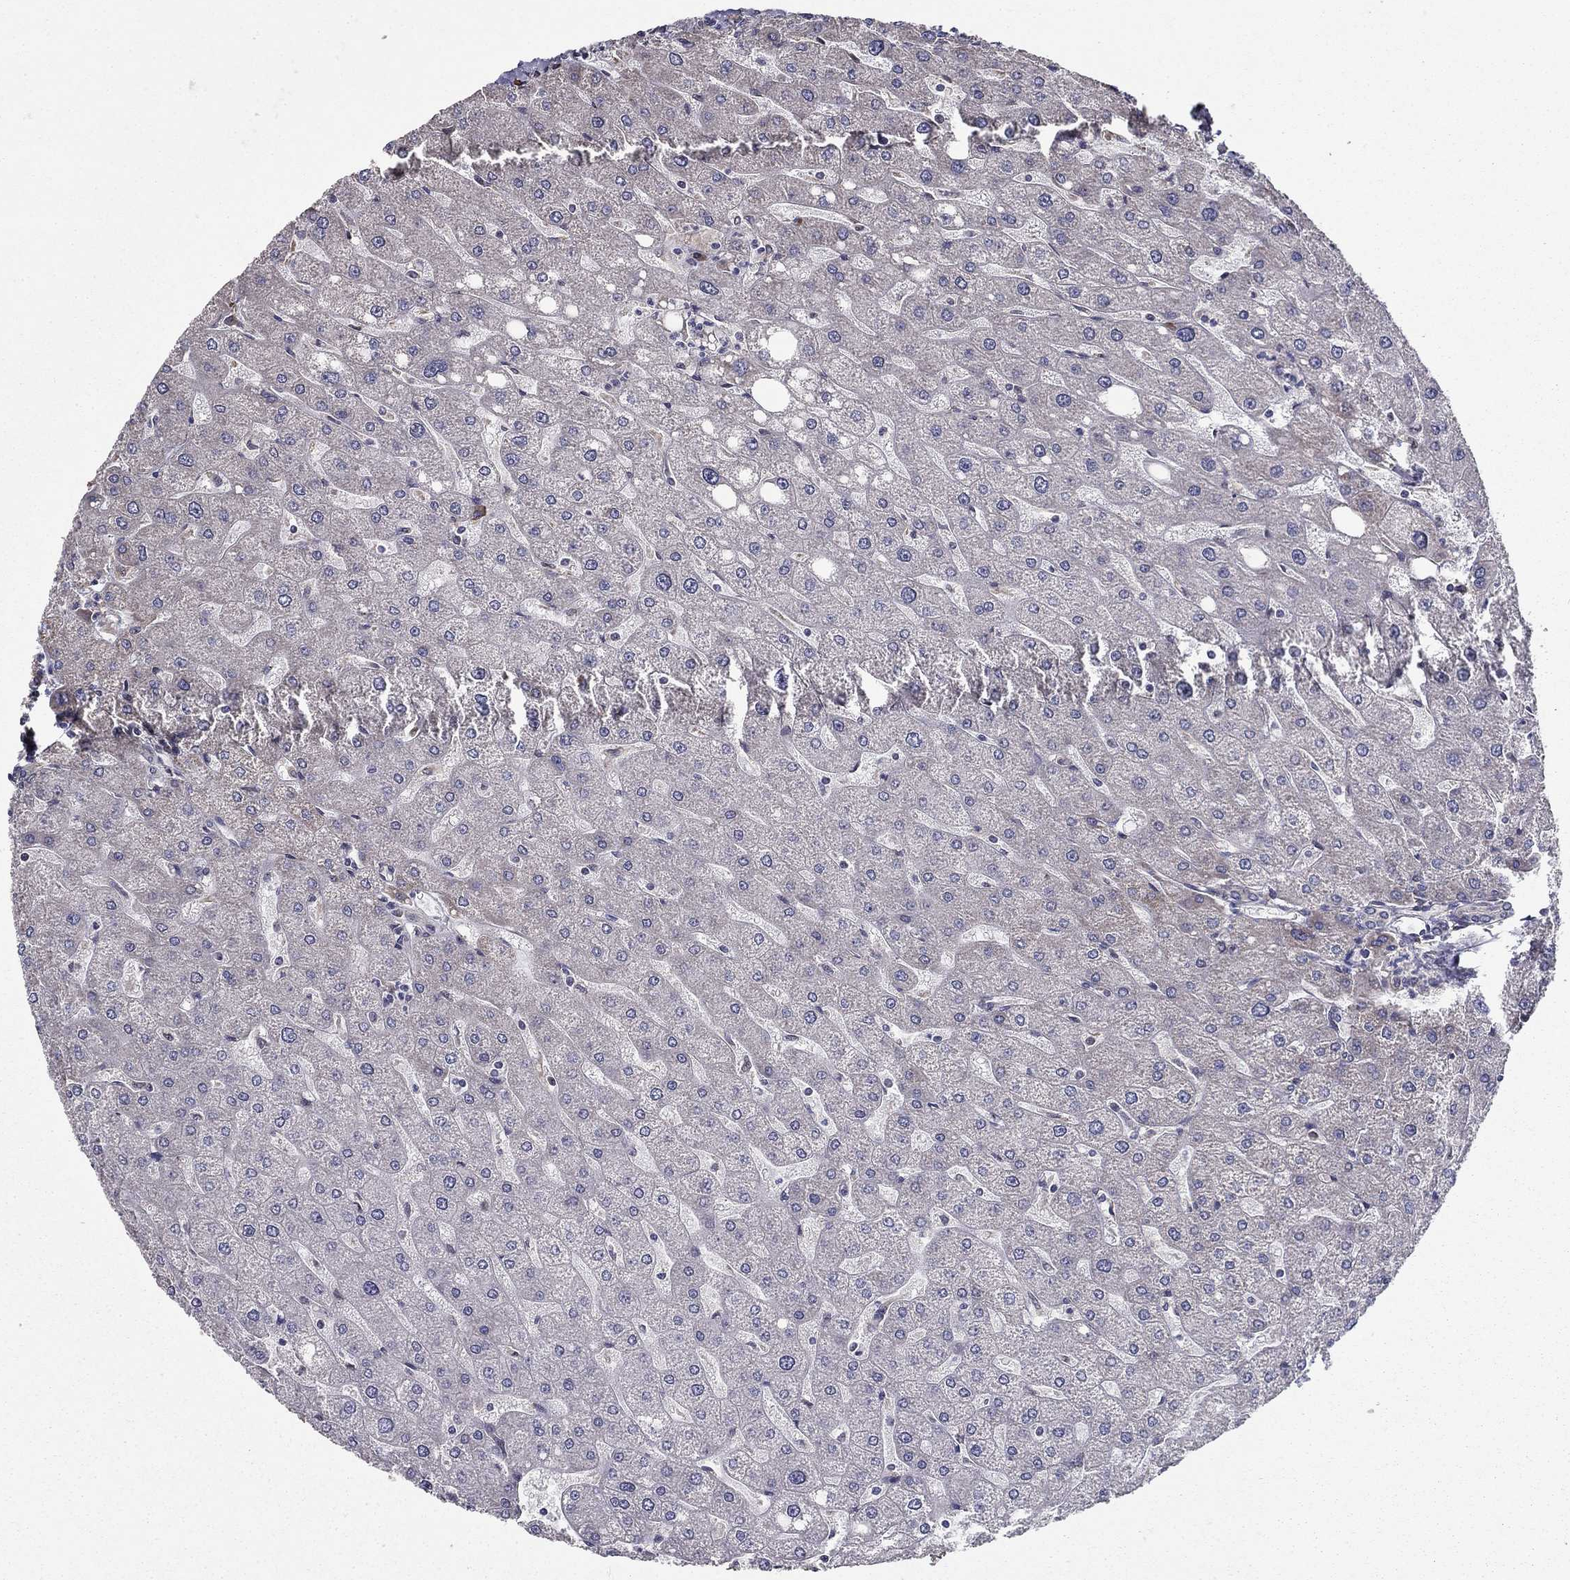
{"staining": {"intensity": "negative", "quantity": "none", "location": "none"}, "tissue": "liver", "cell_type": "Cholangiocytes", "image_type": "normal", "snomed": [{"axis": "morphology", "description": "Normal tissue, NOS"}, {"axis": "topography", "description": "Liver"}], "caption": "The image displays no staining of cholangiocytes in normal liver. (DAB immunohistochemistry visualized using brightfield microscopy, high magnification).", "gene": "NKIRAS1", "patient": {"sex": "male", "age": 67}}